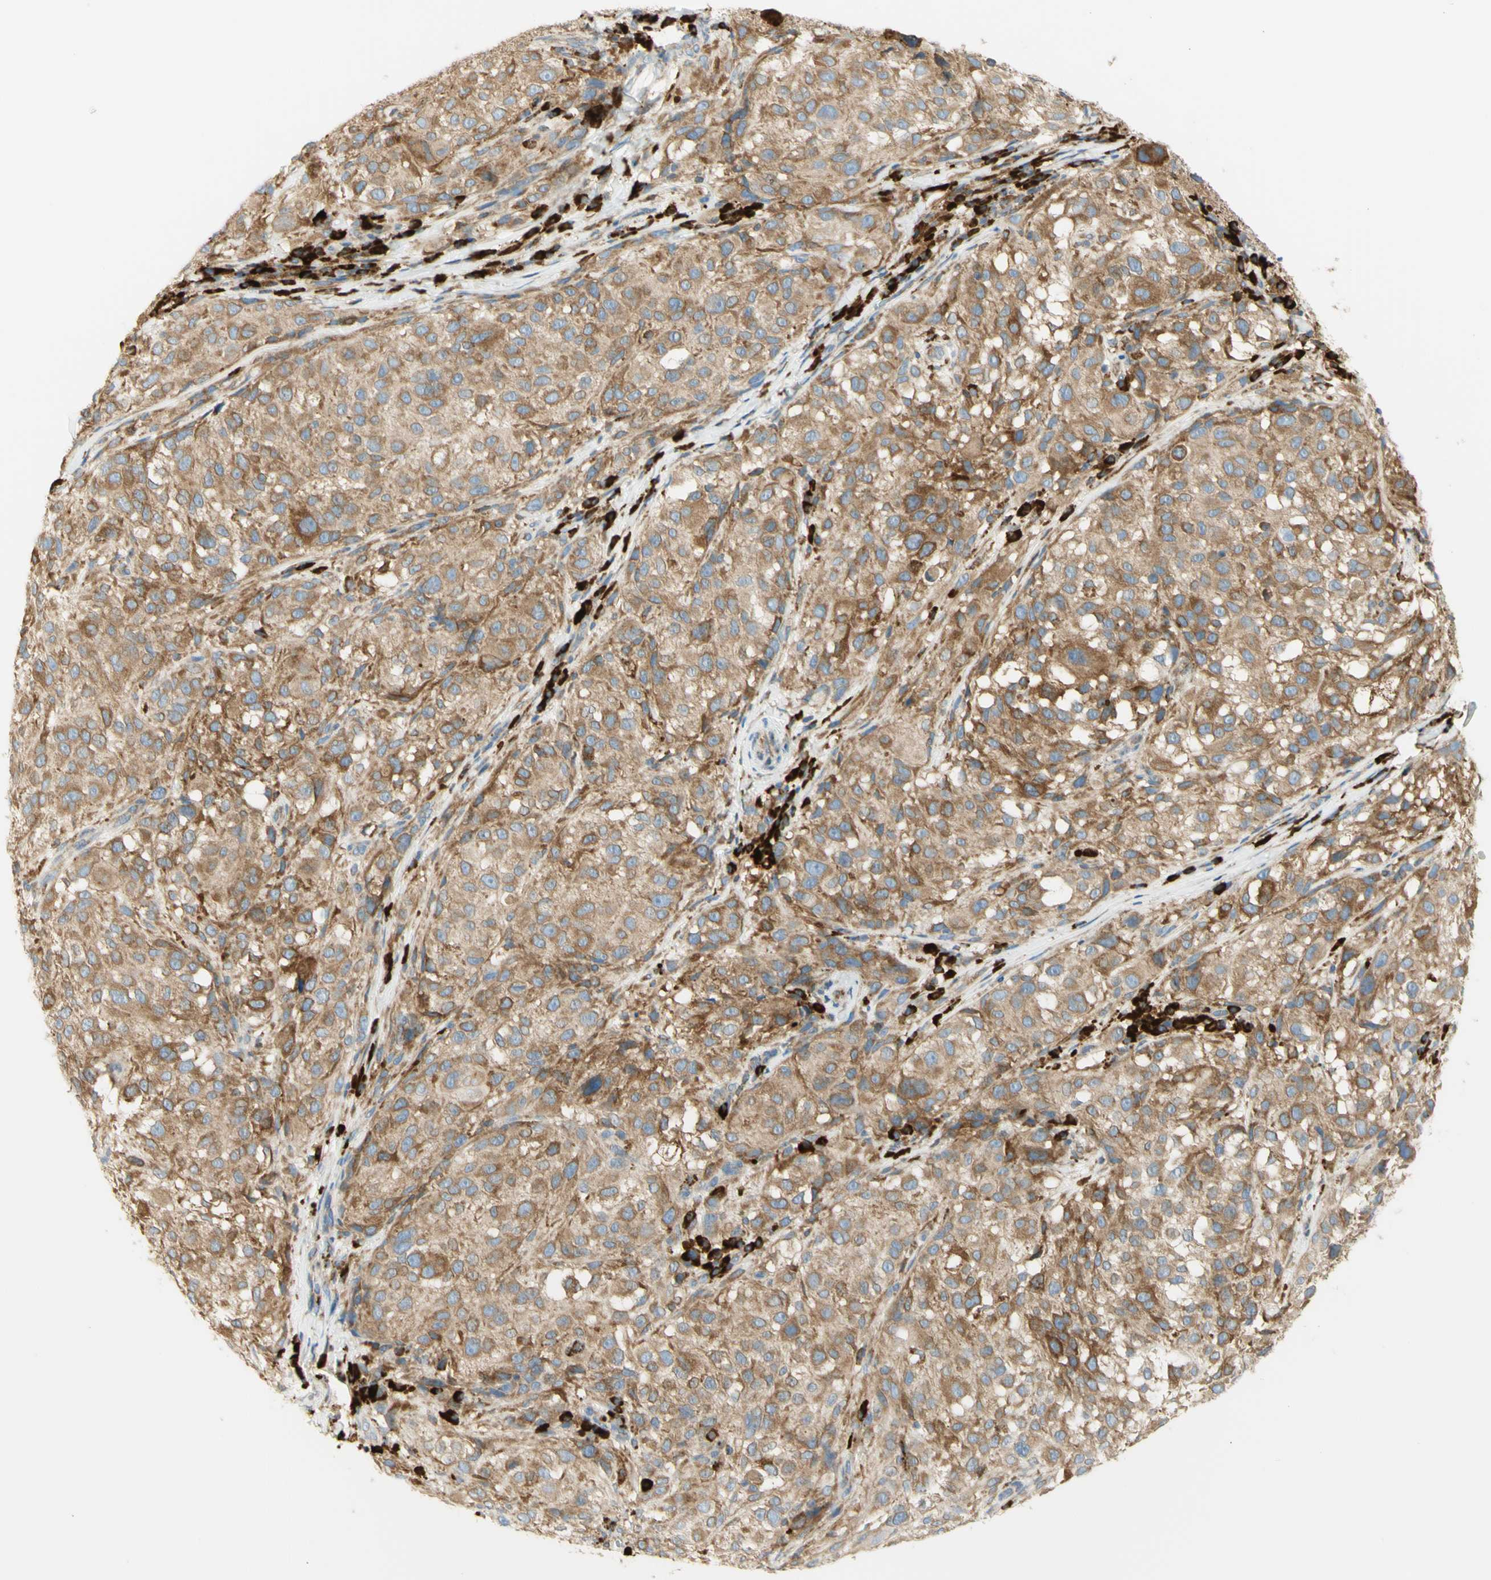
{"staining": {"intensity": "moderate", "quantity": ">75%", "location": "cytoplasmic/membranous"}, "tissue": "melanoma", "cell_type": "Tumor cells", "image_type": "cancer", "snomed": [{"axis": "morphology", "description": "Necrosis, NOS"}, {"axis": "morphology", "description": "Malignant melanoma, NOS"}, {"axis": "topography", "description": "Skin"}], "caption": "Melanoma stained for a protein displays moderate cytoplasmic/membranous positivity in tumor cells. Using DAB (brown) and hematoxylin (blue) stains, captured at high magnification using brightfield microscopy.", "gene": "MANF", "patient": {"sex": "female", "age": 87}}